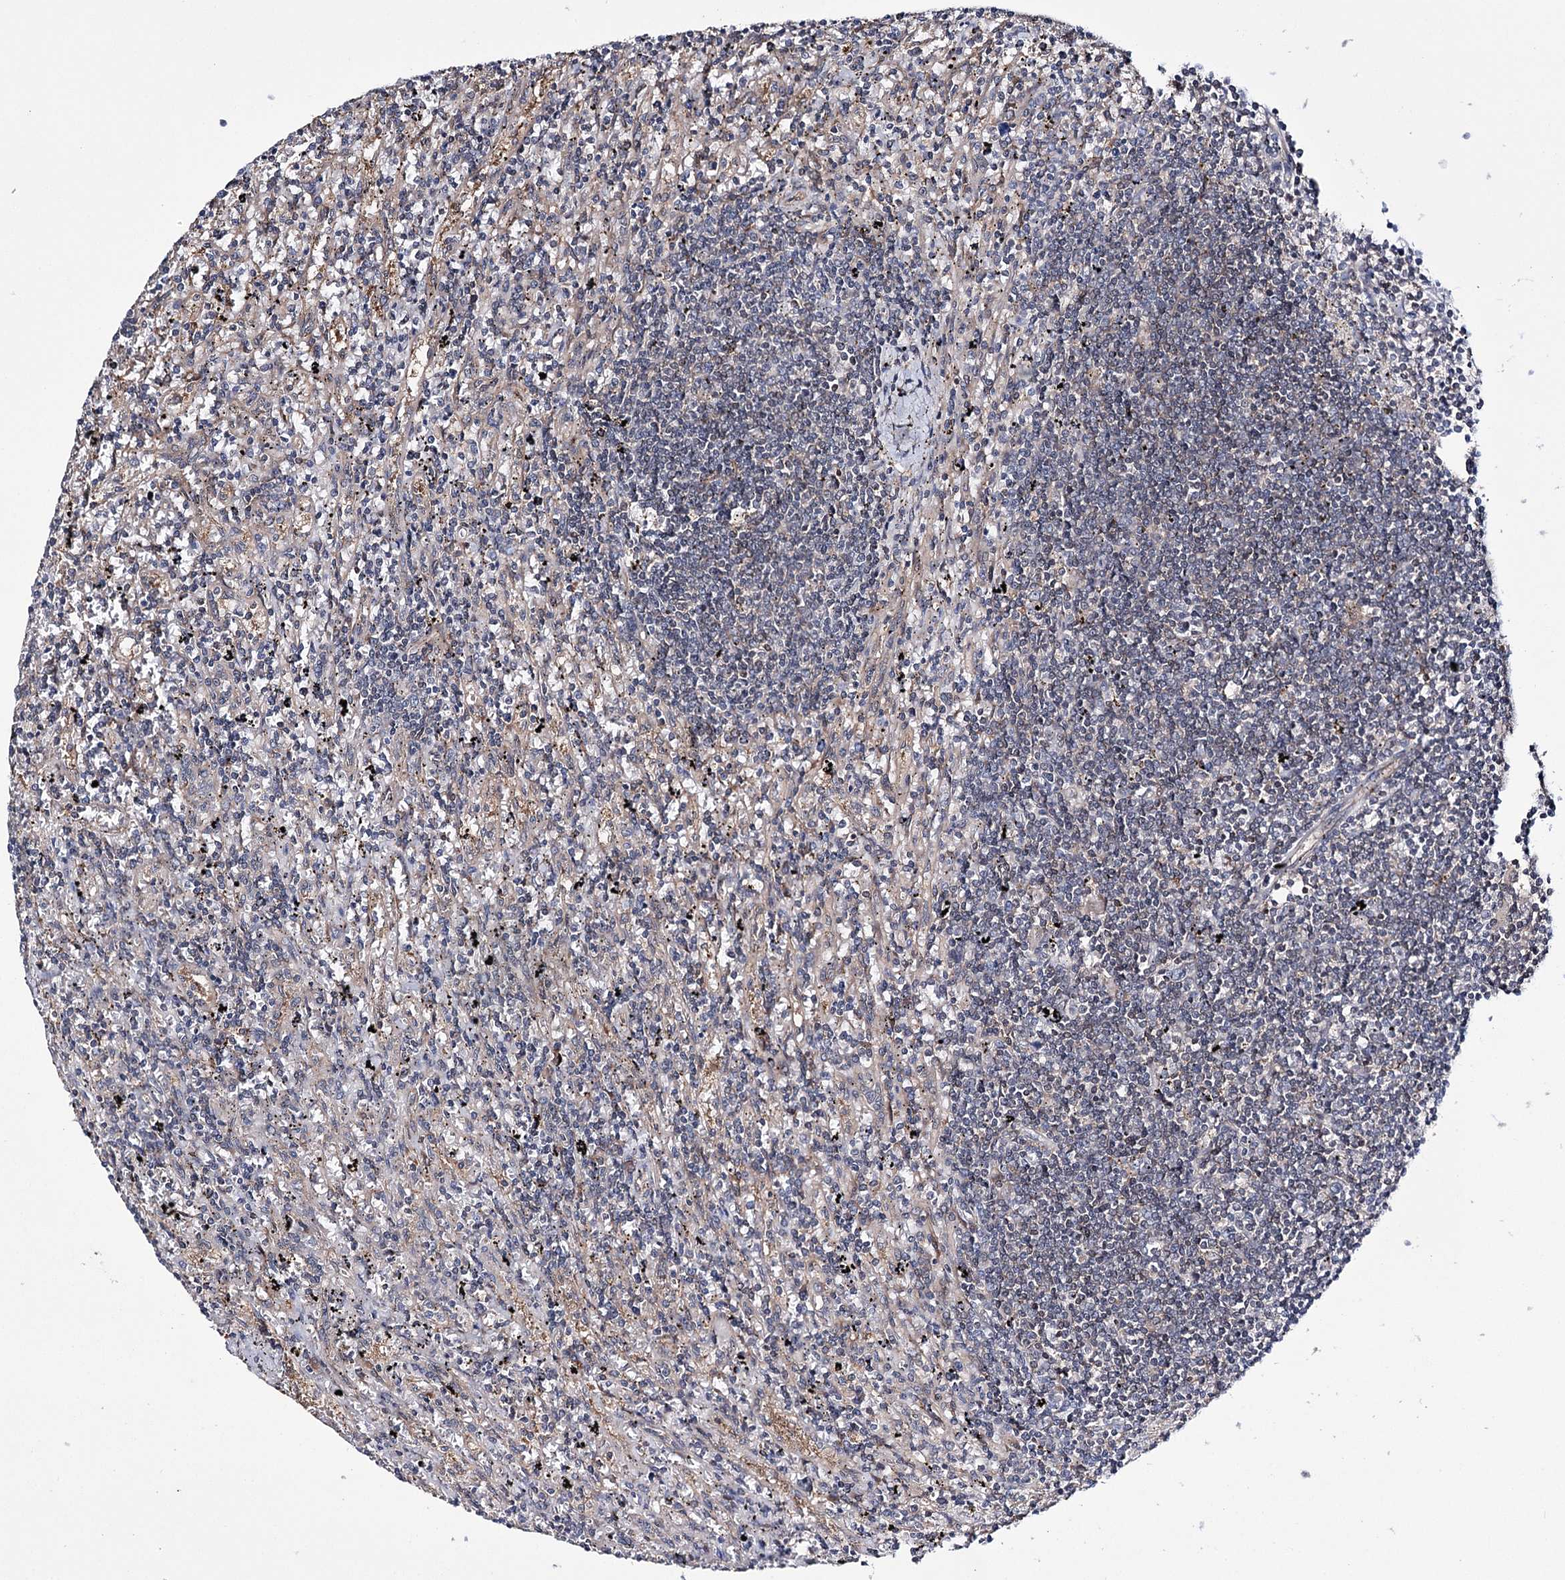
{"staining": {"intensity": "negative", "quantity": "none", "location": "none"}, "tissue": "lymphoma", "cell_type": "Tumor cells", "image_type": "cancer", "snomed": [{"axis": "morphology", "description": "Malignant lymphoma, non-Hodgkin's type, Low grade"}, {"axis": "topography", "description": "Spleen"}], "caption": "This is an immunohistochemistry histopathology image of human malignant lymphoma, non-Hodgkin's type (low-grade). There is no expression in tumor cells.", "gene": "PTER", "patient": {"sex": "male", "age": 76}}